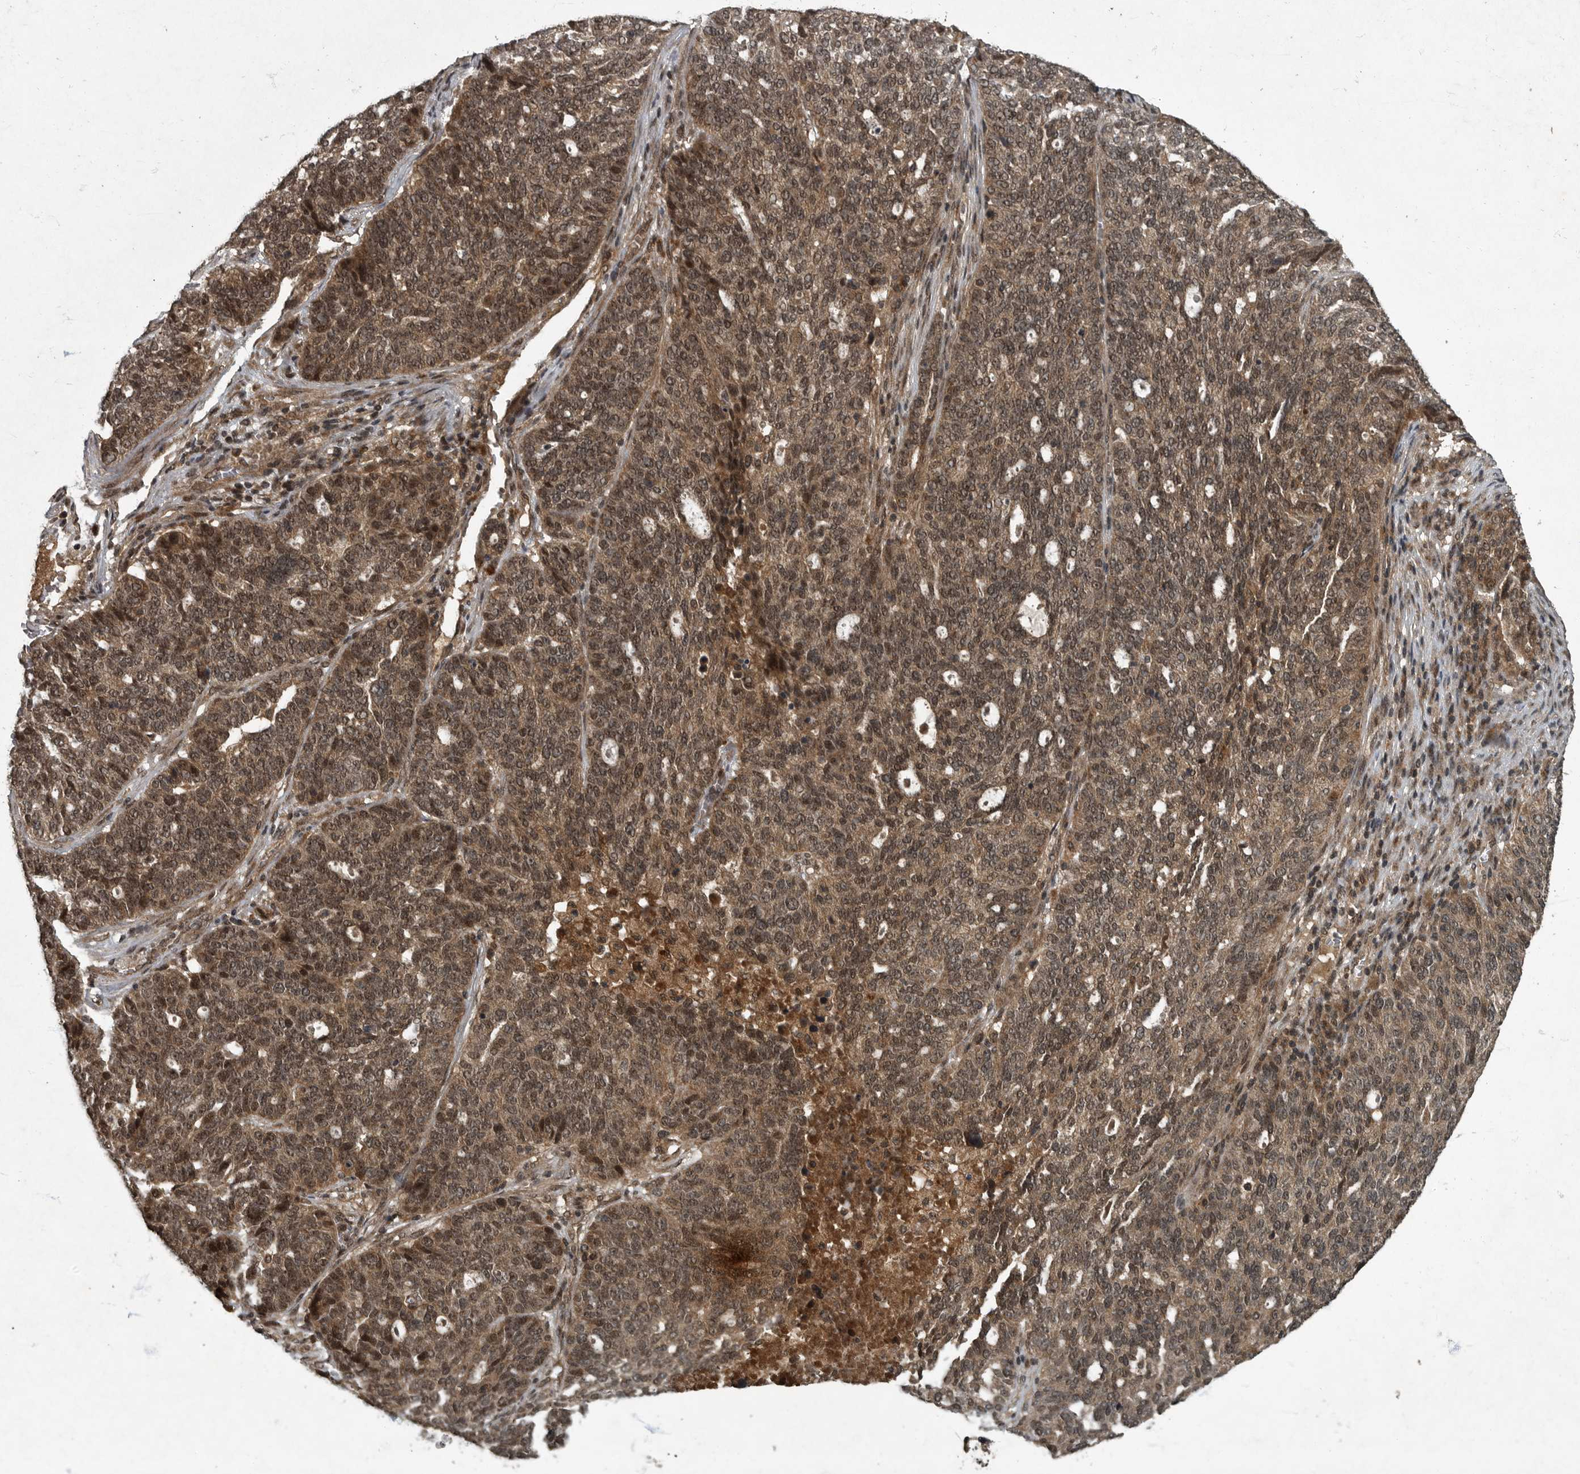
{"staining": {"intensity": "moderate", "quantity": ">75%", "location": "cytoplasmic/membranous,nuclear"}, "tissue": "ovarian cancer", "cell_type": "Tumor cells", "image_type": "cancer", "snomed": [{"axis": "morphology", "description": "Cystadenocarcinoma, serous, NOS"}, {"axis": "topography", "description": "Ovary"}], "caption": "The histopathology image exhibits immunohistochemical staining of ovarian cancer (serous cystadenocarcinoma). There is moderate cytoplasmic/membranous and nuclear positivity is identified in about >75% of tumor cells. The protein is stained brown, and the nuclei are stained in blue (DAB IHC with brightfield microscopy, high magnification).", "gene": "FOXO1", "patient": {"sex": "female", "age": 59}}